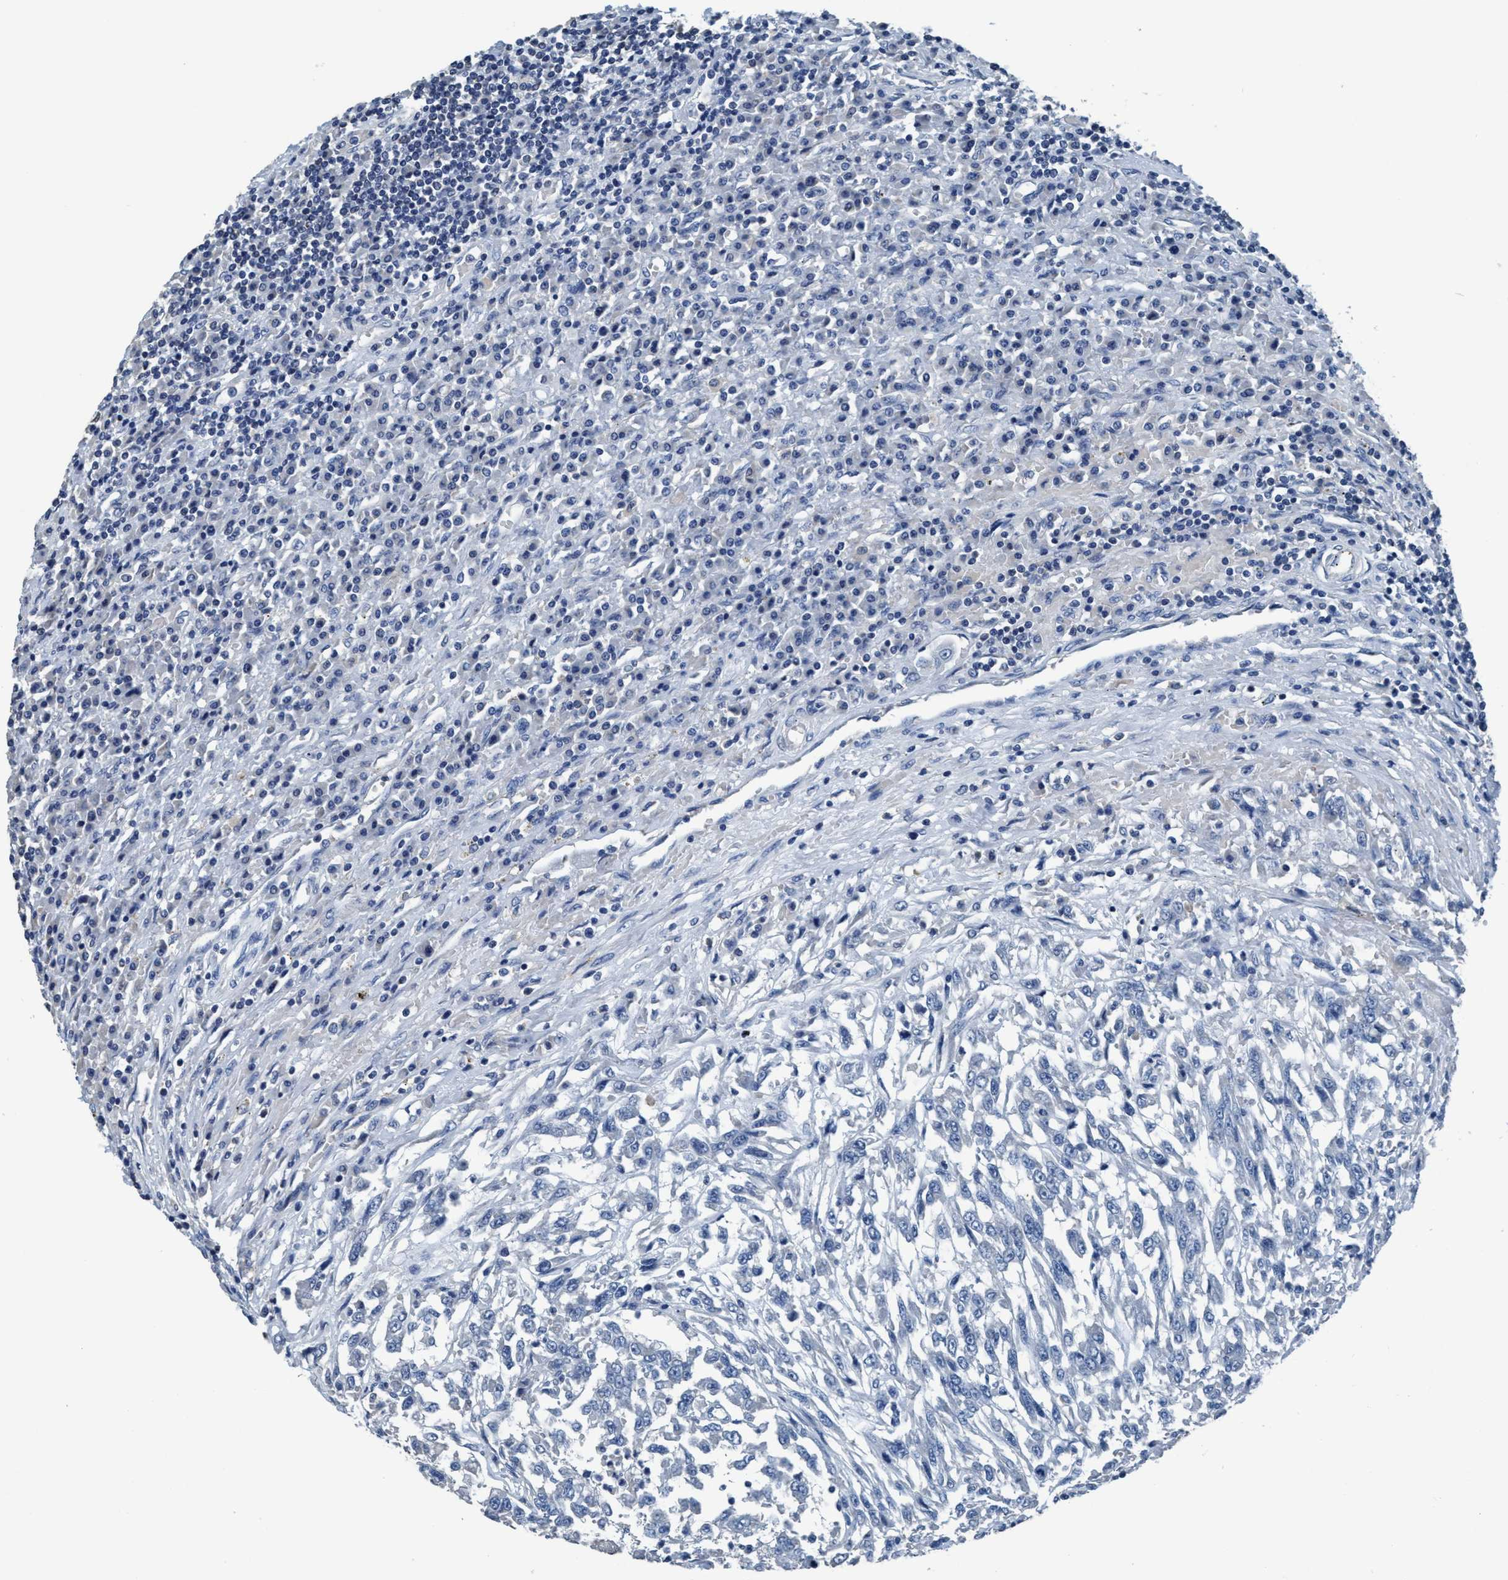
{"staining": {"intensity": "negative", "quantity": "none", "location": "none"}, "tissue": "urothelial cancer", "cell_type": "Tumor cells", "image_type": "cancer", "snomed": [{"axis": "morphology", "description": "Urothelial carcinoma, High grade"}, {"axis": "topography", "description": "Urinary bladder"}], "caption": "Immunohistochemistry (IHC) of urothelial cancer shows no expression in tumor cells.", "gene": "ANKFN1", "patient": {"sex": "male", "age": 46}}